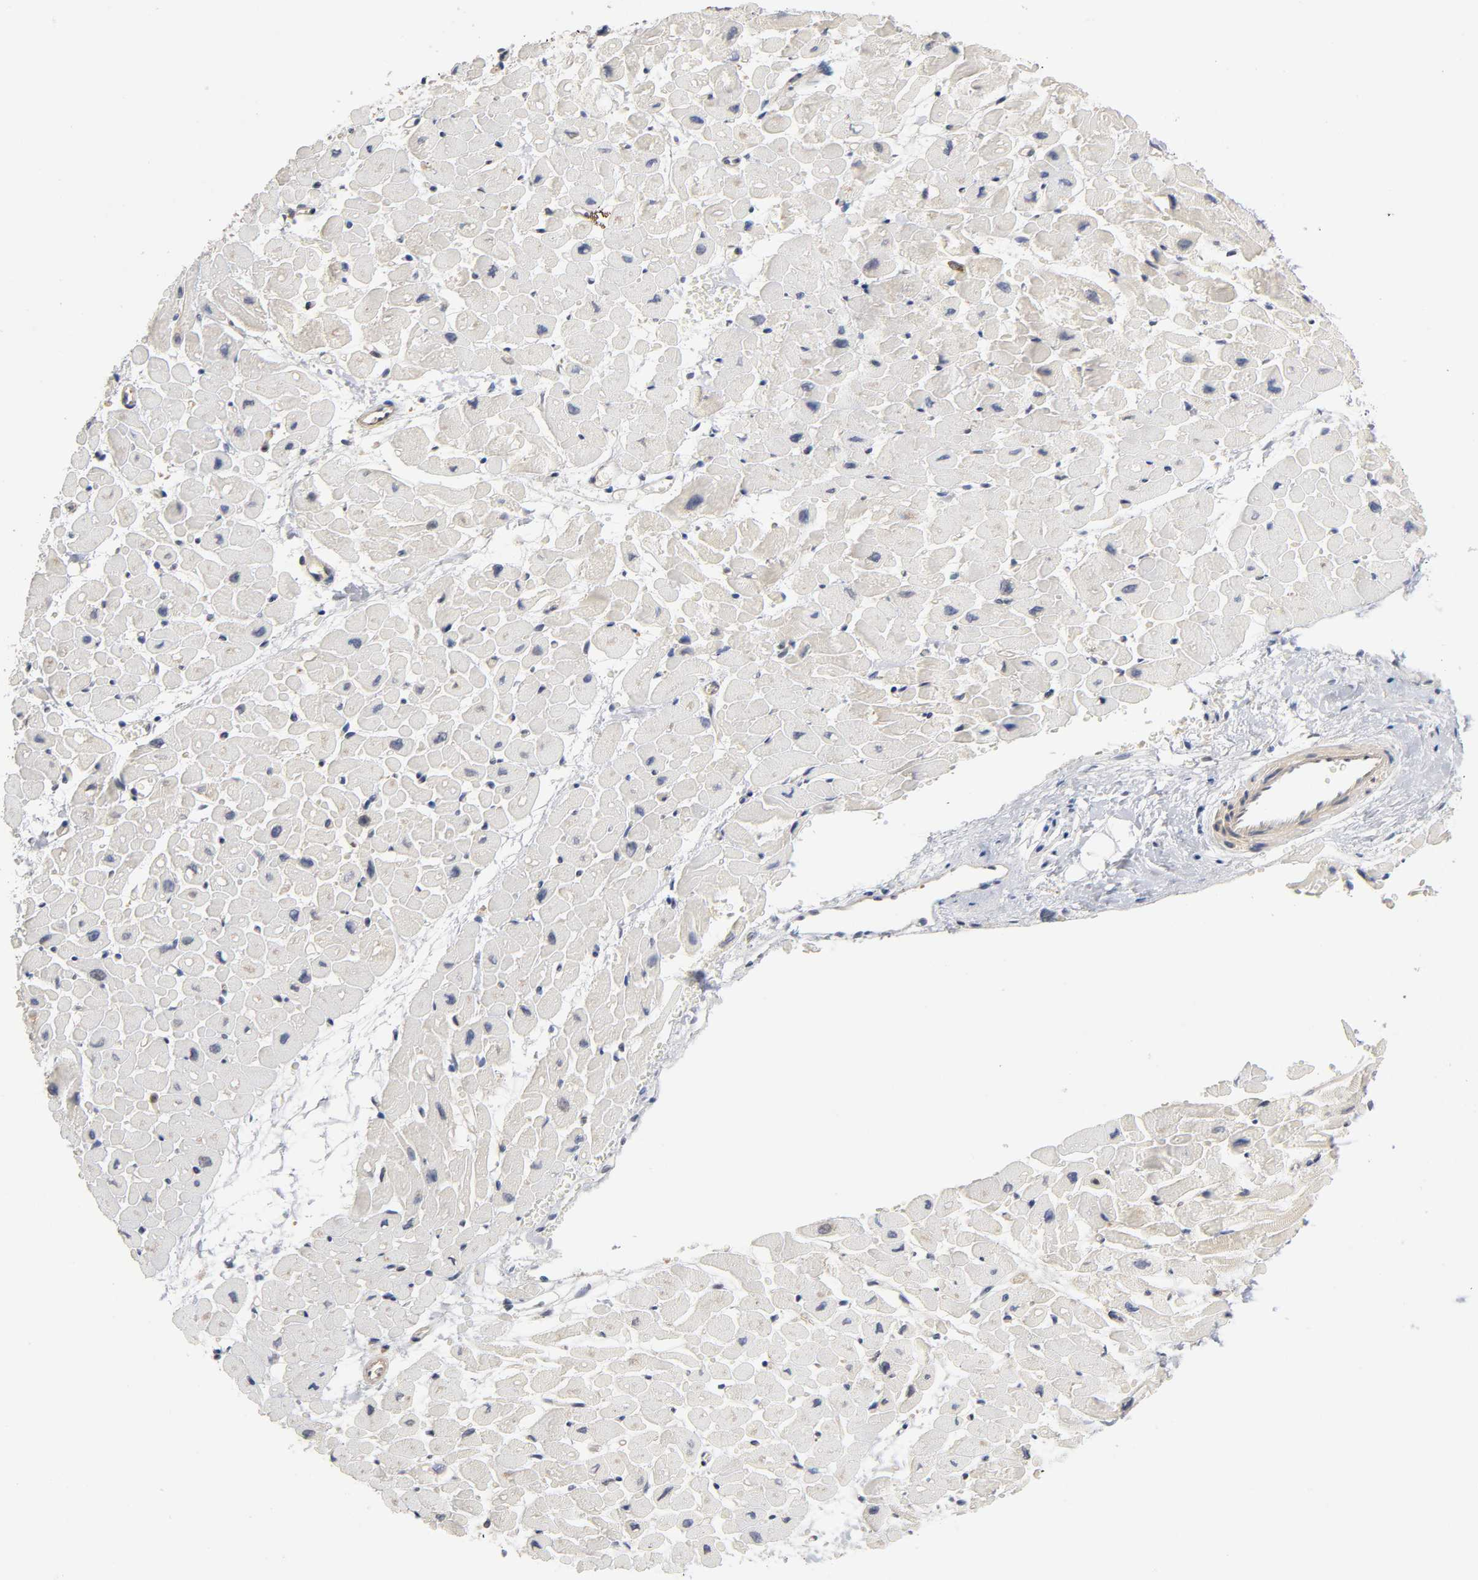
{"staining": {"intensity": "negative", "quantity": "none", "location": "none"}, "tissue": "heart muscle", "cell_type": "Cardiomyocytes", "image_type": "normal", "snomed": [{"axis": "morphology", "description": "Normal tissue, NOS"}, {"axis": "topography", "description": "Heart"}], "caption": "There is no significant staining in cardiomyocytes of heart muscle. (DAB (3,3'-diaminobenzidine) immunohistochemistry visualized using brightfield microscopy, high magnification).", "gene": "ACTR2", "patient": {"sex": "male", "age": 45}}